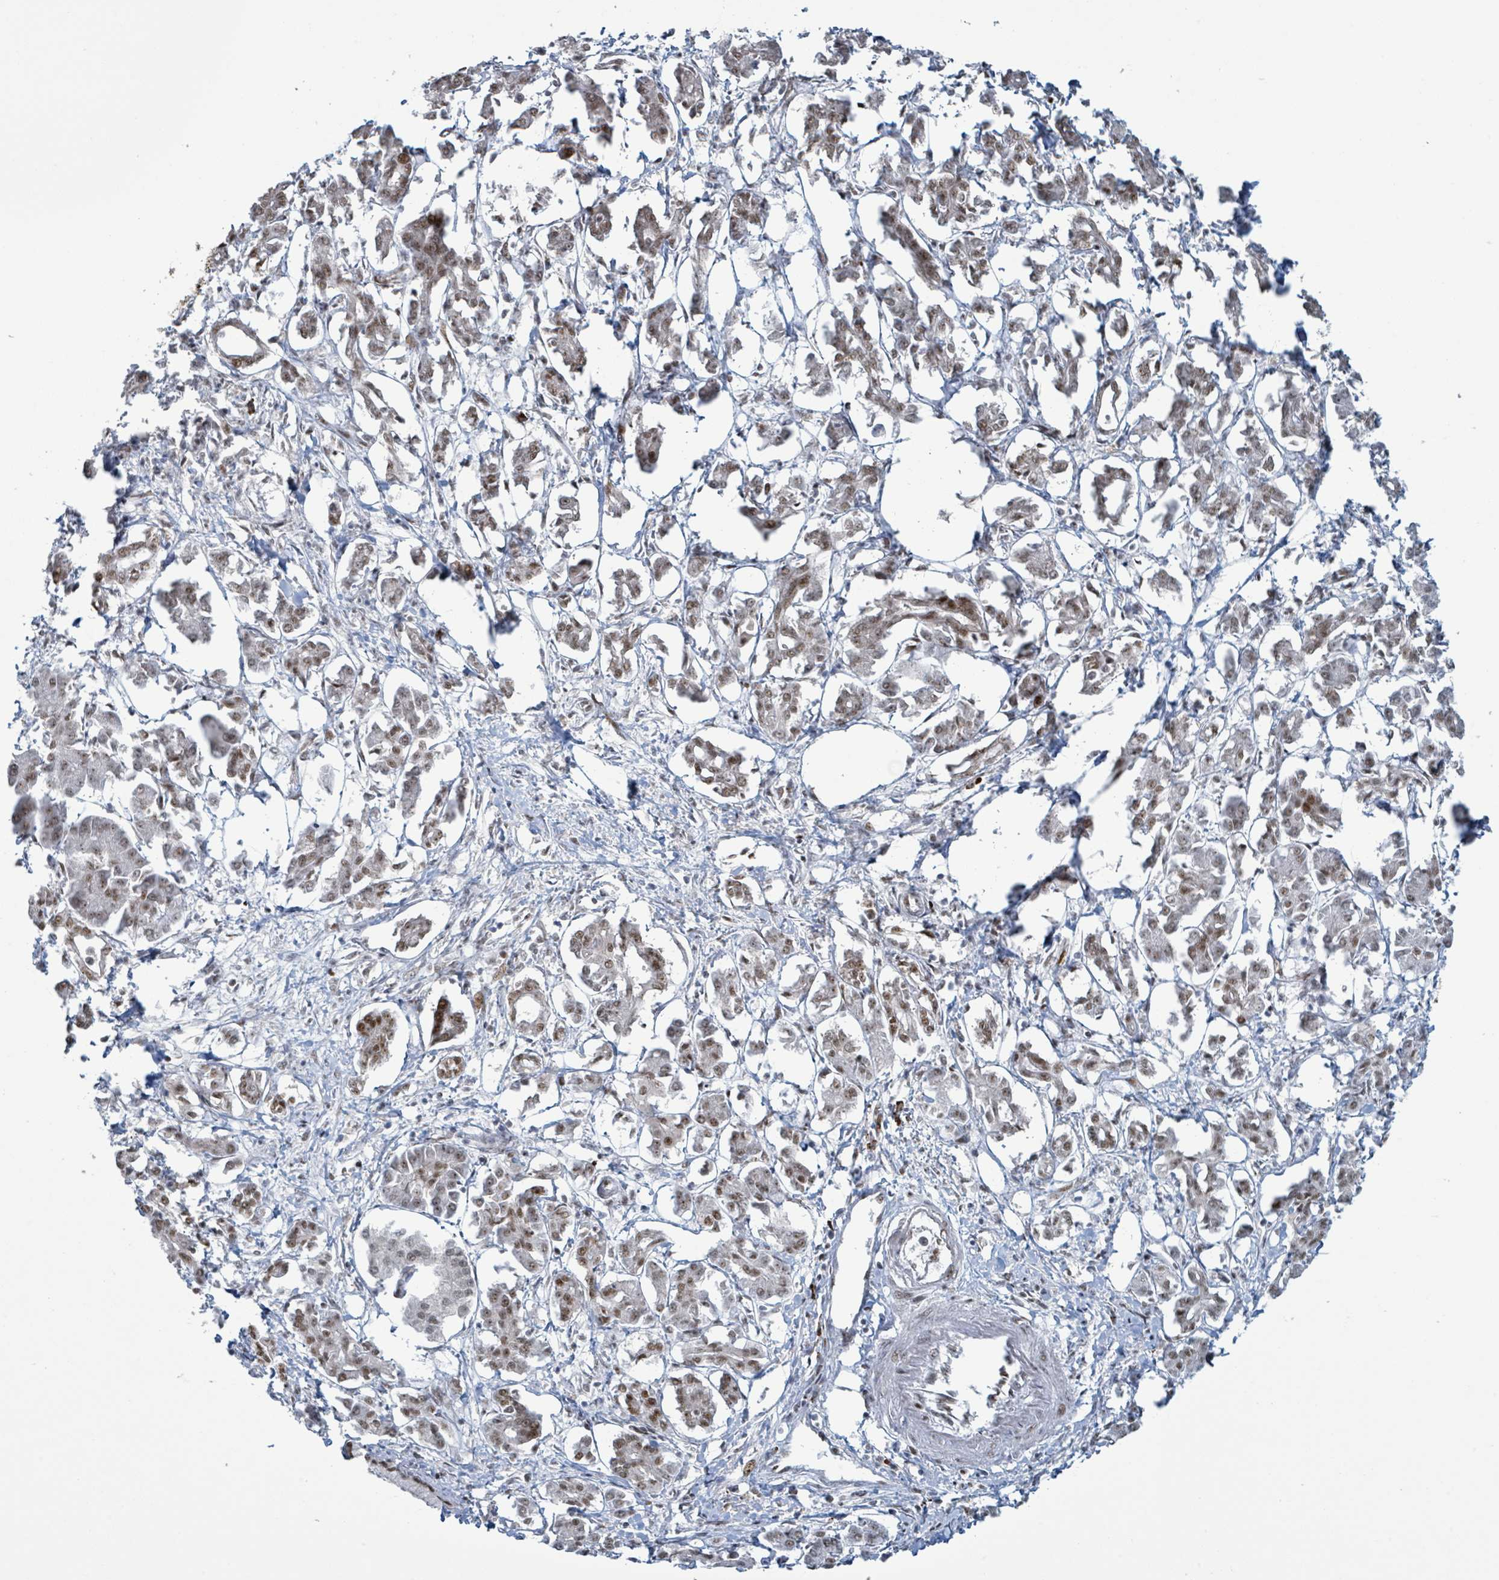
{"staining": {"intensity": "moderate", "quantity": ">75%", "location": "nuclear"}, "tissue": "pancreatic cancer", "cell_type": "Tumor cells", "image_type": "cancer", "snomed": [{"axis": "morphology", "description": "Adenocarcinoma, NOS"}, {"axis": "topography", "description": "Pancreas"}], "caption": "A medium amount of moderate nuclear staining is appreciated in approximately >75% of tumor cells in pancreatic cancer (adenocarcinoma) tissue. The protein of interest is stained brown, and the nuclei are stained in blue (DAB IHC with brightfield microscopy, high magnification).", "gene": "KLF3", "patient": {"sex": "male", "age": 61}}